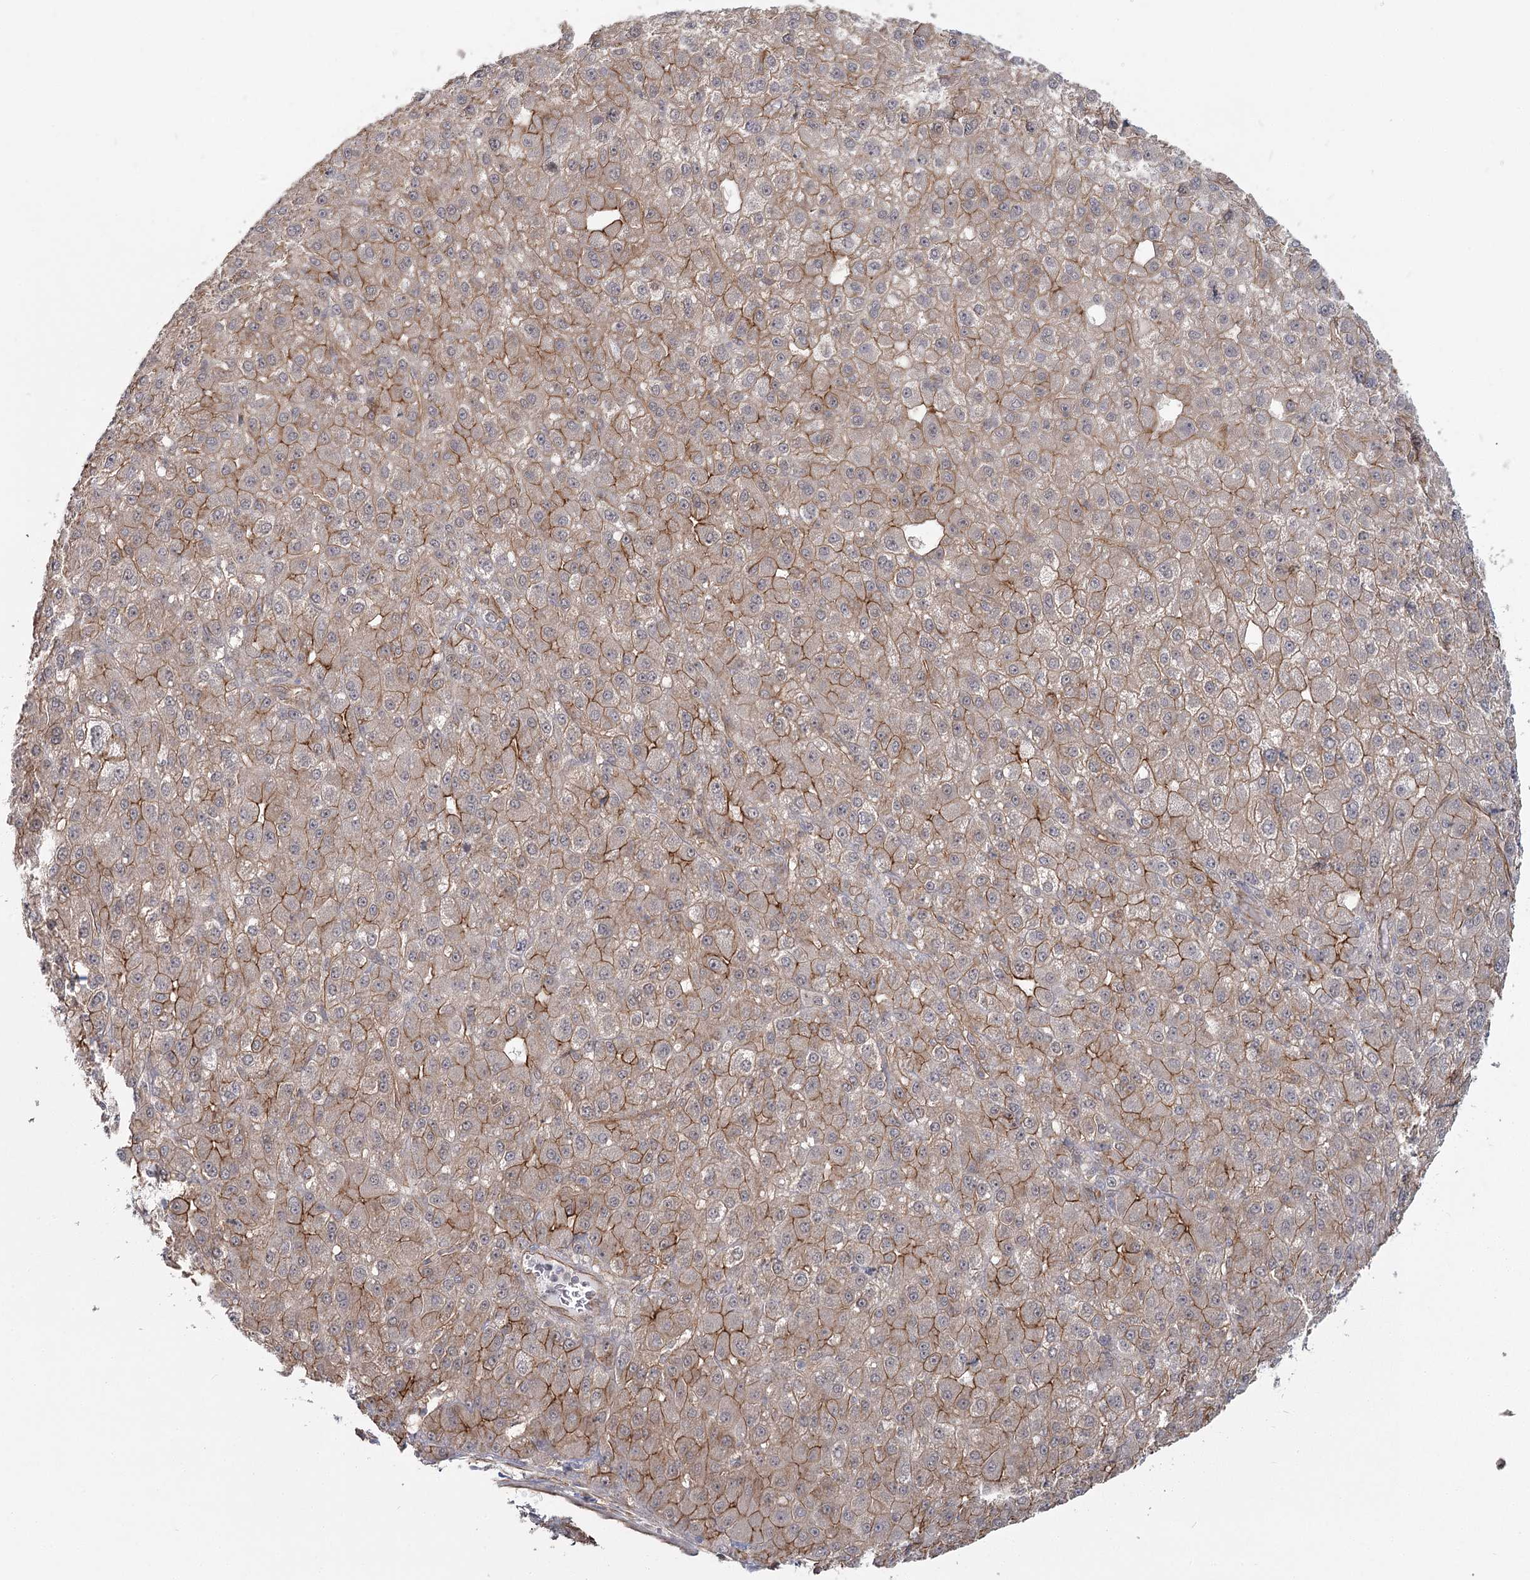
{"staining": {"intensity": "moderate", "quantity": "25%-75%", "location": "cytoplasmic/membranous"}, "tissue": "liver cancer", "cell_type": "Tumor cells", "image_type": "cancer", "snomed": [{"axis": "morphology", "description": "Carcinoma, Hepatocellular, NOS"}, {"axis": "topography", "description": "Liver"}], "caption": "A histopathology image of human liver cancer stained for a protein shows moderate cytoplasmic/membranous brown staining in tumor cells.", "gene": "RPP14", "patient": {"sex": "male", "age": 67}}